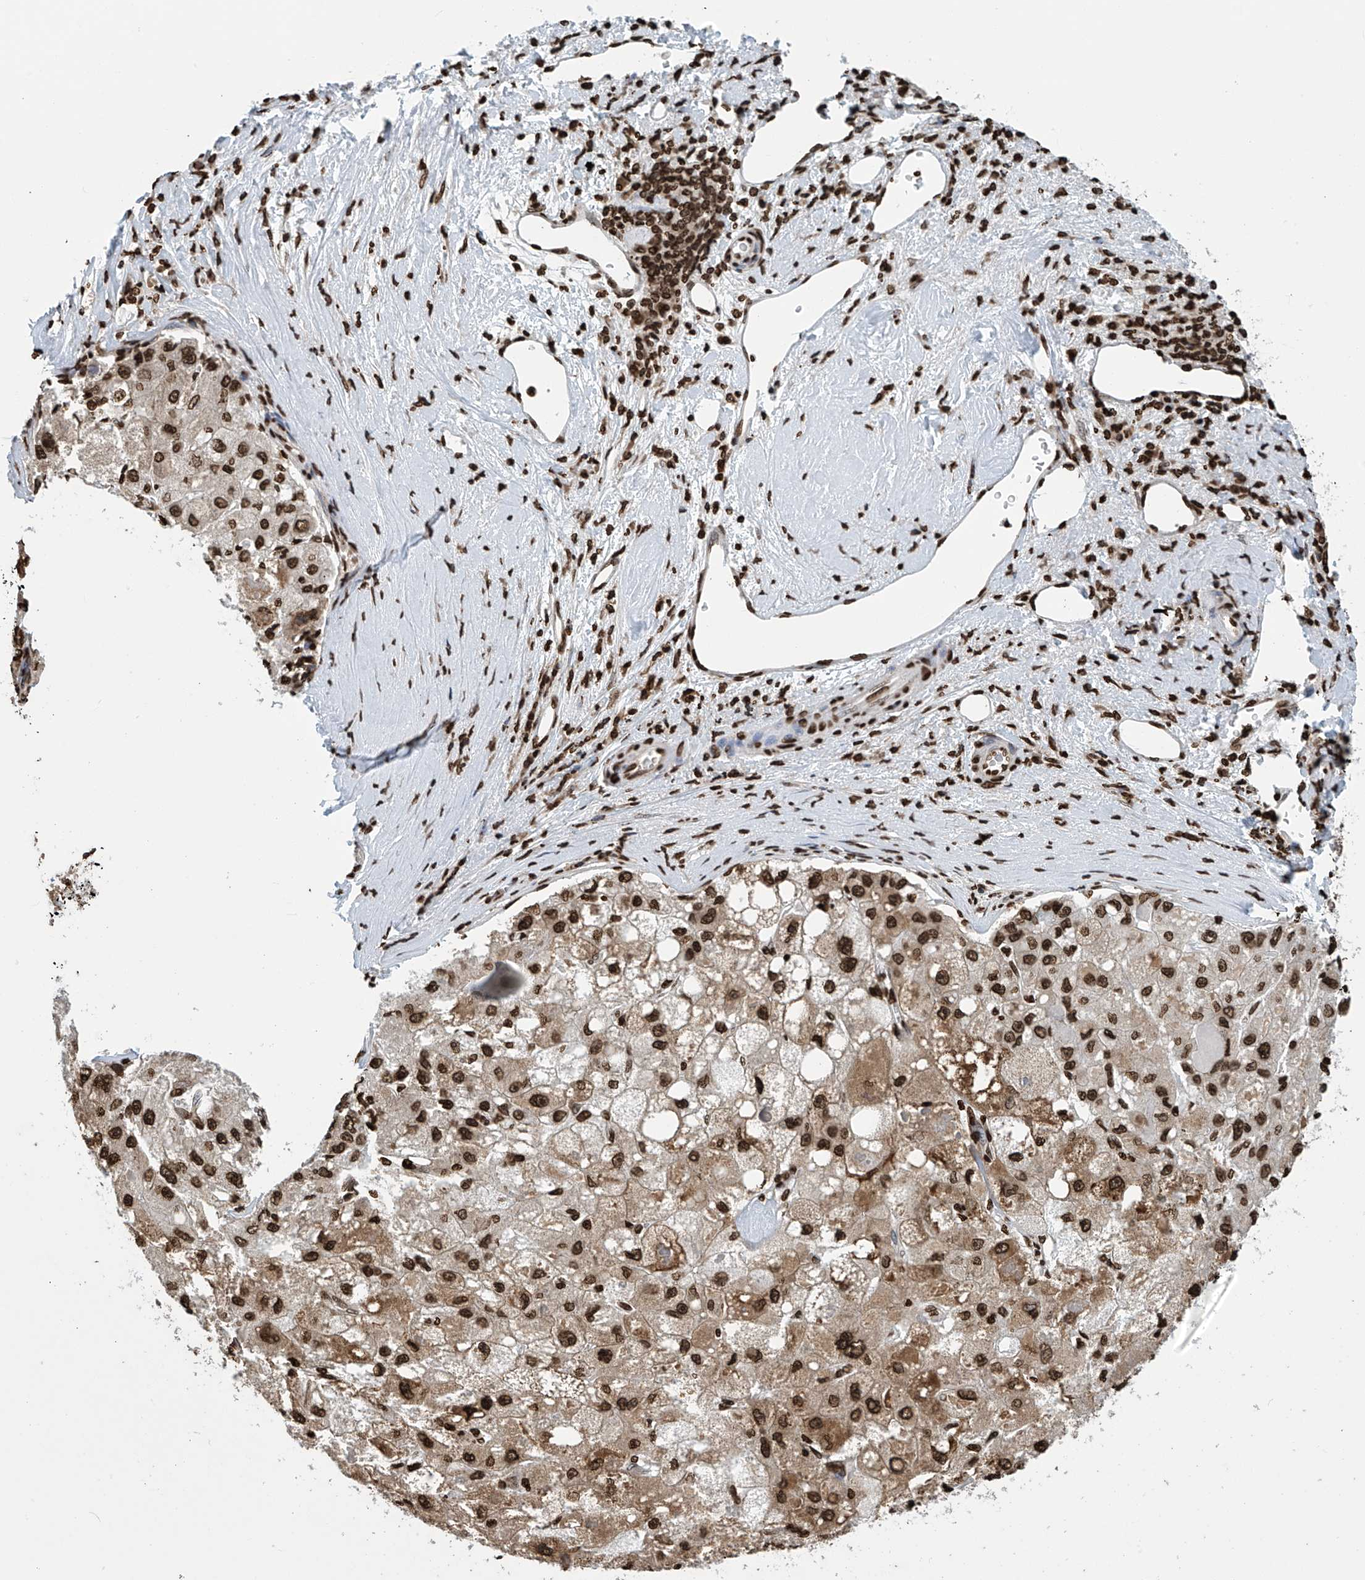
{"staining": {"intensity": "strong", "quantity": ">75%", "location": "nuclear"}, "tissue": "liver cancer", "cell_type": "Tumor cells", "image_type": "cancer", "snomed": [{"axis": "morphology", "description": "Carcinoma, Hepatocellular, NOS"}, {"axis": "topography", "description": "Liver"}], "caption": "An image of liver cancer (hepatocellular carcinoma) stained for a protein displays strong nuclear brown staining in tumor cells.", "gene": "DPPA2", "patient": {"sex": "male", "age": 80}}